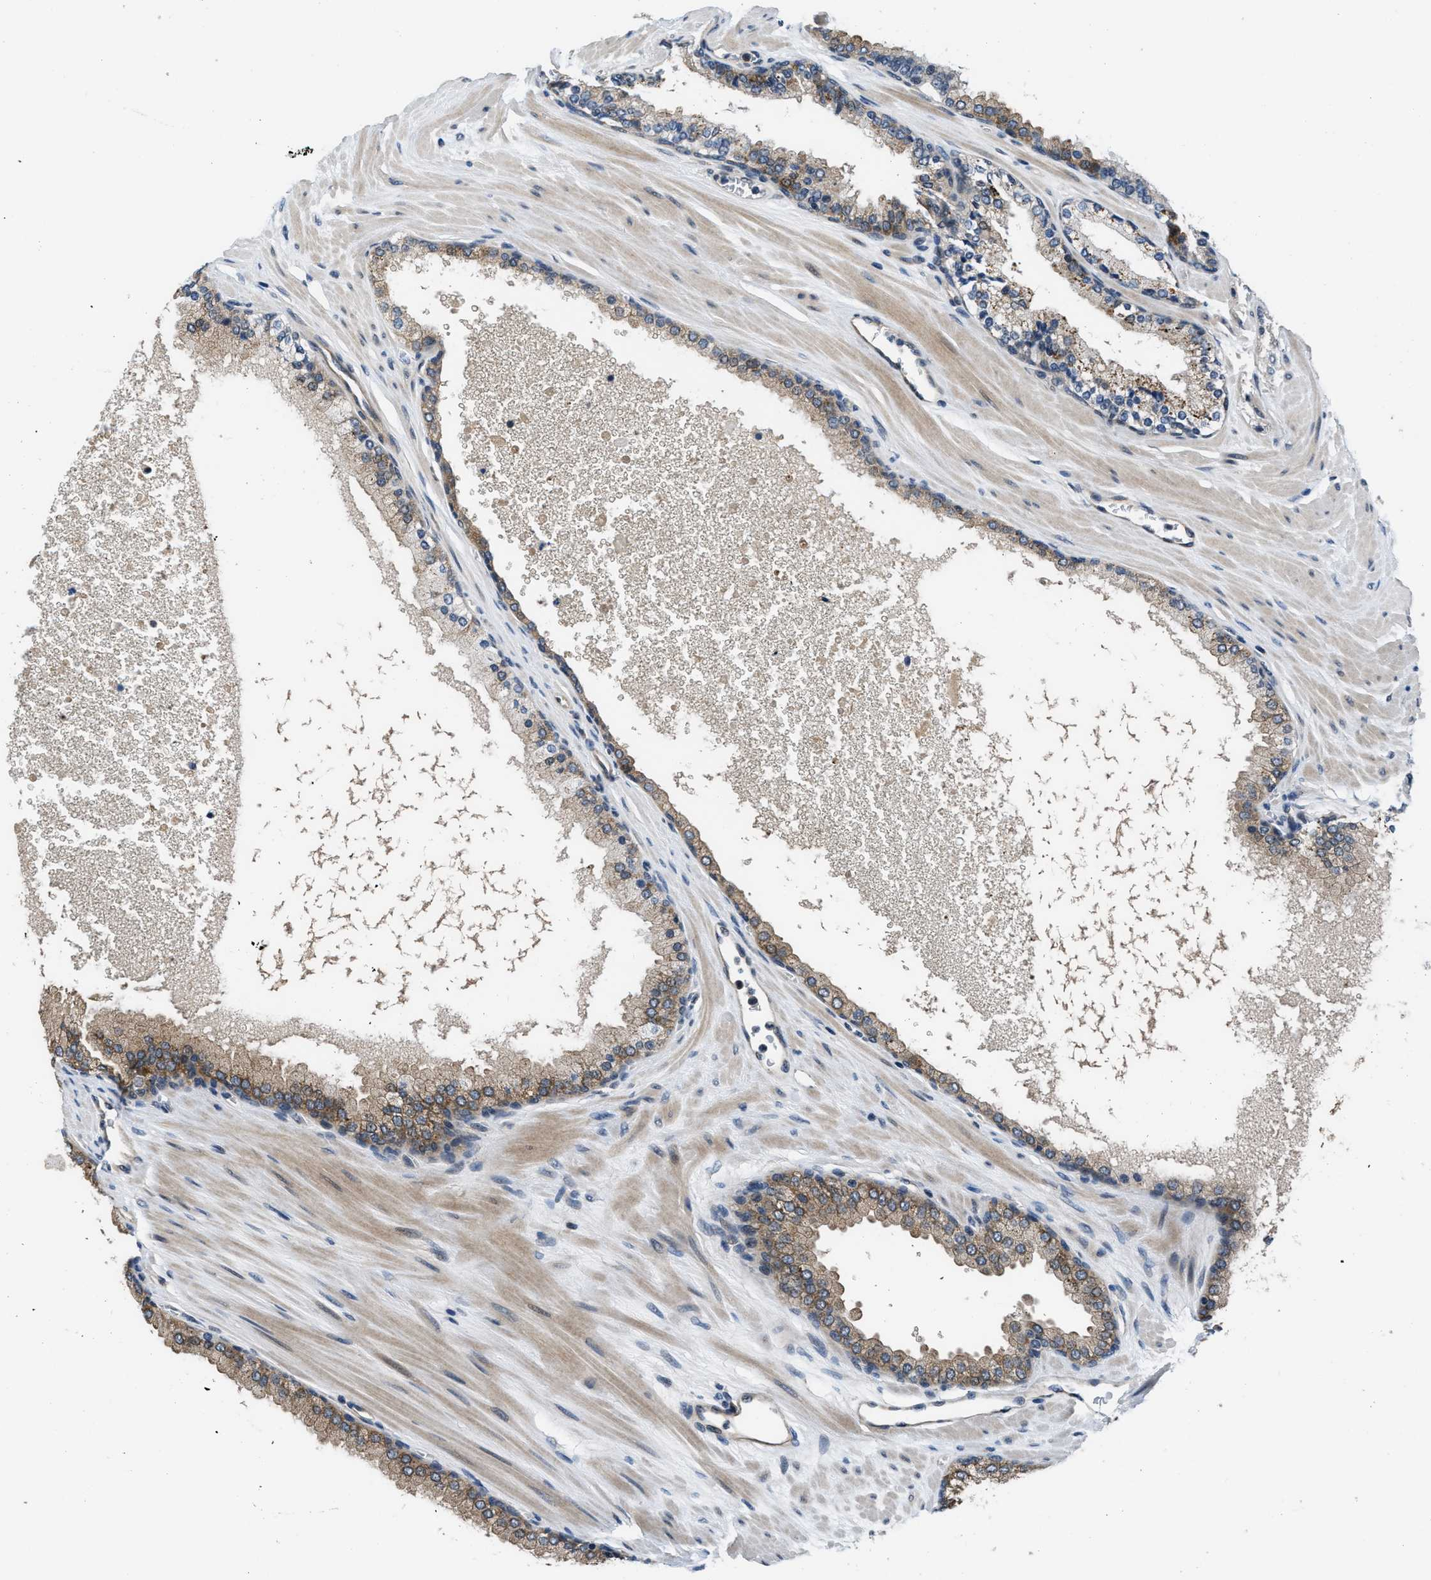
{"staining": {"intensity": "moderate", "quantity": ">75%", "location": "cytoplasmic/membranous"}, "tissue": "prostate cancer", "cell_type": "Tumor cells", "image_type": "cancer", "snomed": [{"axis": "morphology", "description": "Adenocarcinoma, High grade"}, {"axis": "topography", "description": "Prostate"}], "caption": "Prostate cancer (high-grade adenocarcinoma) stained with a brown dye shows moderate cytoplasmic/membranous positive positivity in approximately >75% of tumor cells.", "gene": "SETD5", "patient": {"sex": "male", "age": 65}}